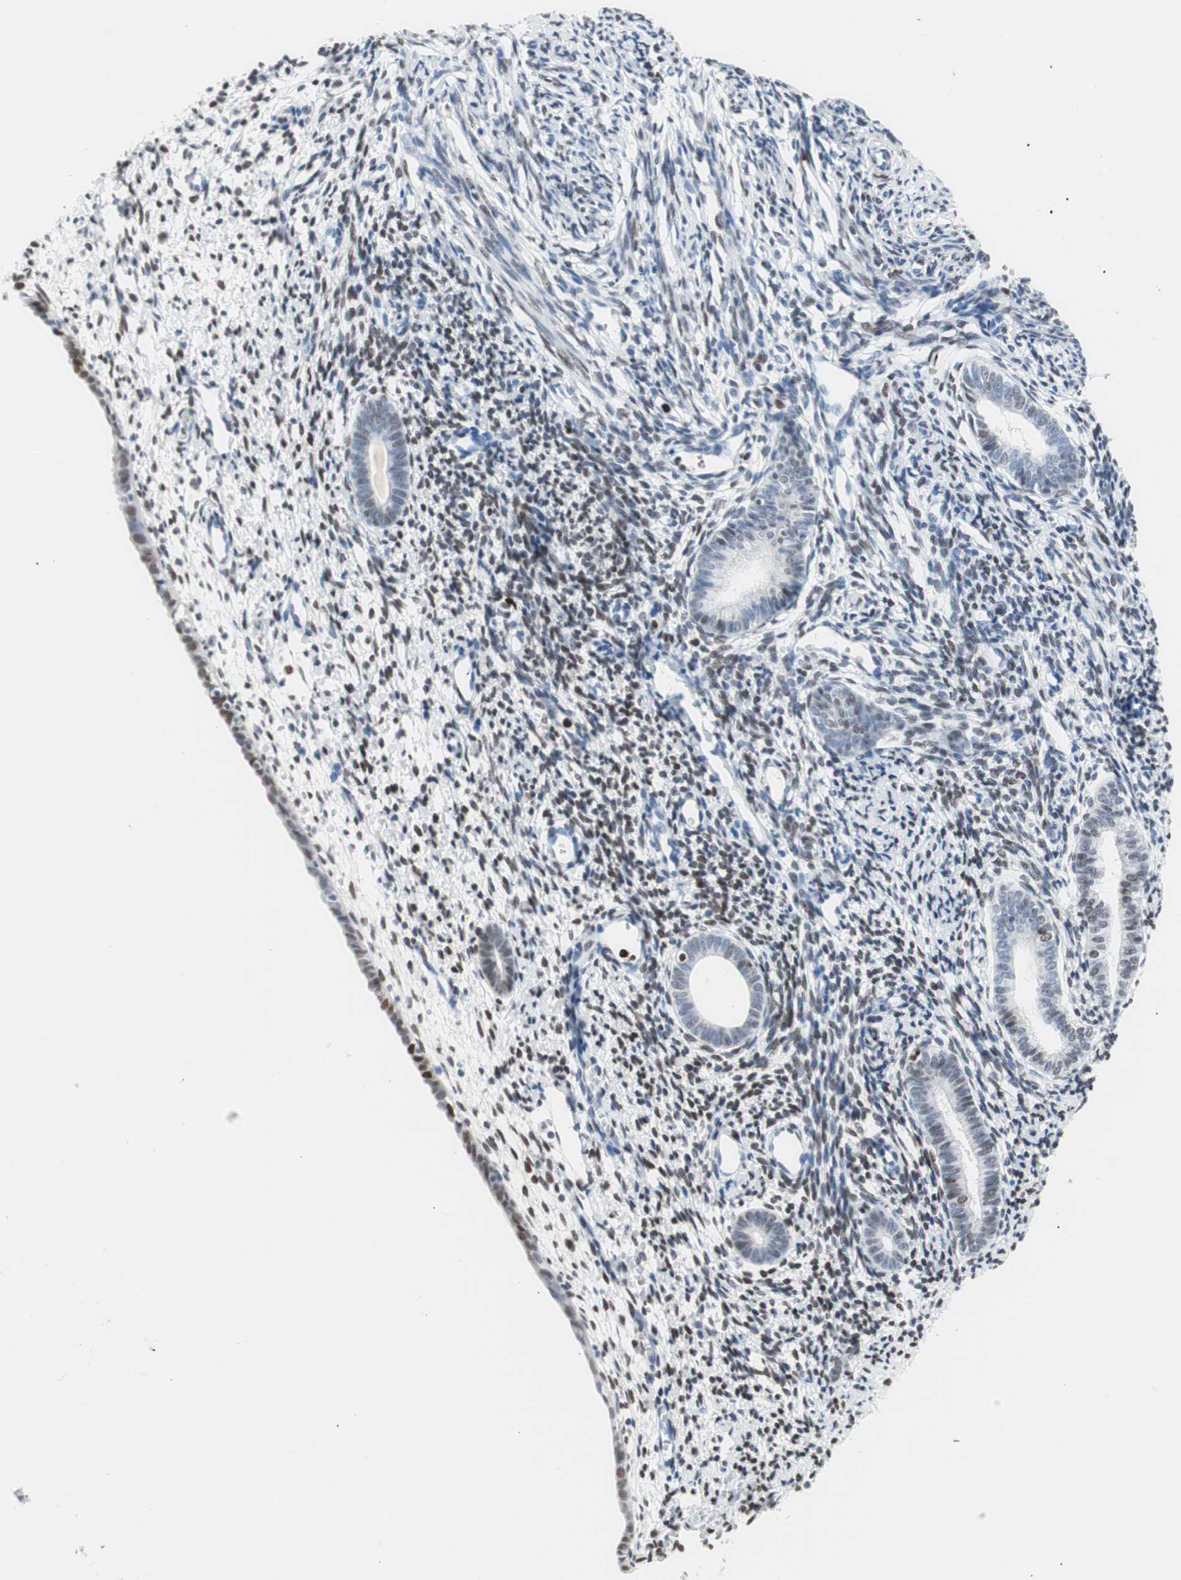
{"staining": {"intensity": "moderate", "quantity": ">75%", "location": "nuclear"}, "tissue": "endometrium", "cell_type": "Cells in endometrial stroma", "image_type": "normal", "snomed": [{"axis": "morphology", "description": "Normal tissue, NOS"}, {"axis": "topography", "description": "Endometrium"}], "caption": "Endometrium was stained to show a protein in brown. There is medium levels of moderate nuclear staining in approximately >75% of cells in endometrial stroma. (brown staining indicates protein expression, while blue staining denotes nuclei).", "gene": "CEBPB", "patient": {"sex": "female", "age": 71}}